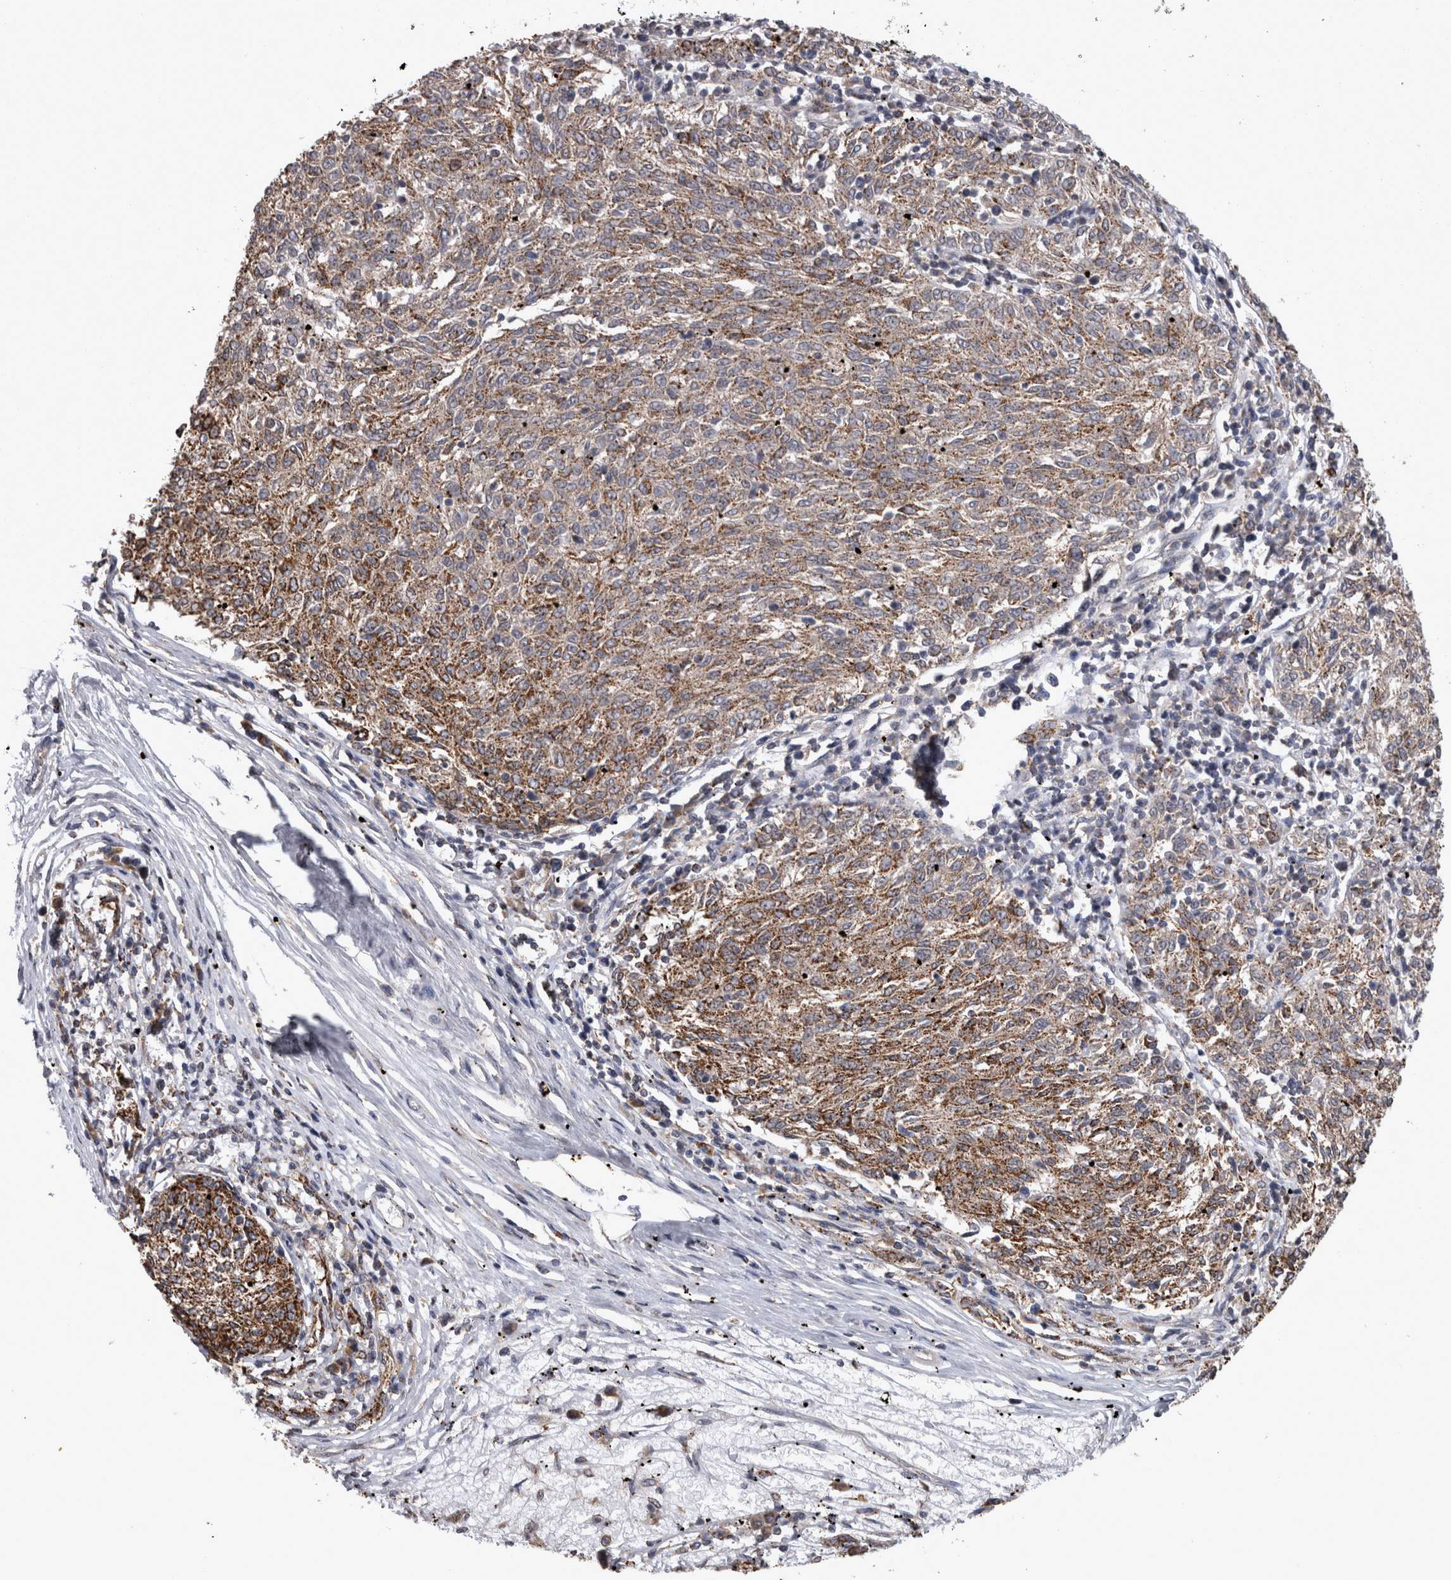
{"staining": {"intensity": "moderate", "quantity": ">75%", "location": "cytoplasmic/membranous"}, "tissue": "melanoma", "cell_type": "Tumor cells", "image_type": "cancer", "snomed": [{"axis": "morphology", "description": "Malignant melanoma, NOS"}, {"axis": "topography", "description": "Skin"}], "caption": "High-power microscopy captured an immunohistochemistry photomicrograph of malignant melanoma, revealing moderate cytoplasmic/membranous positivity in approximately >75% of tumor cells.", "gene": "MDH2", "patient": {"sex": "female", "age": 72}}